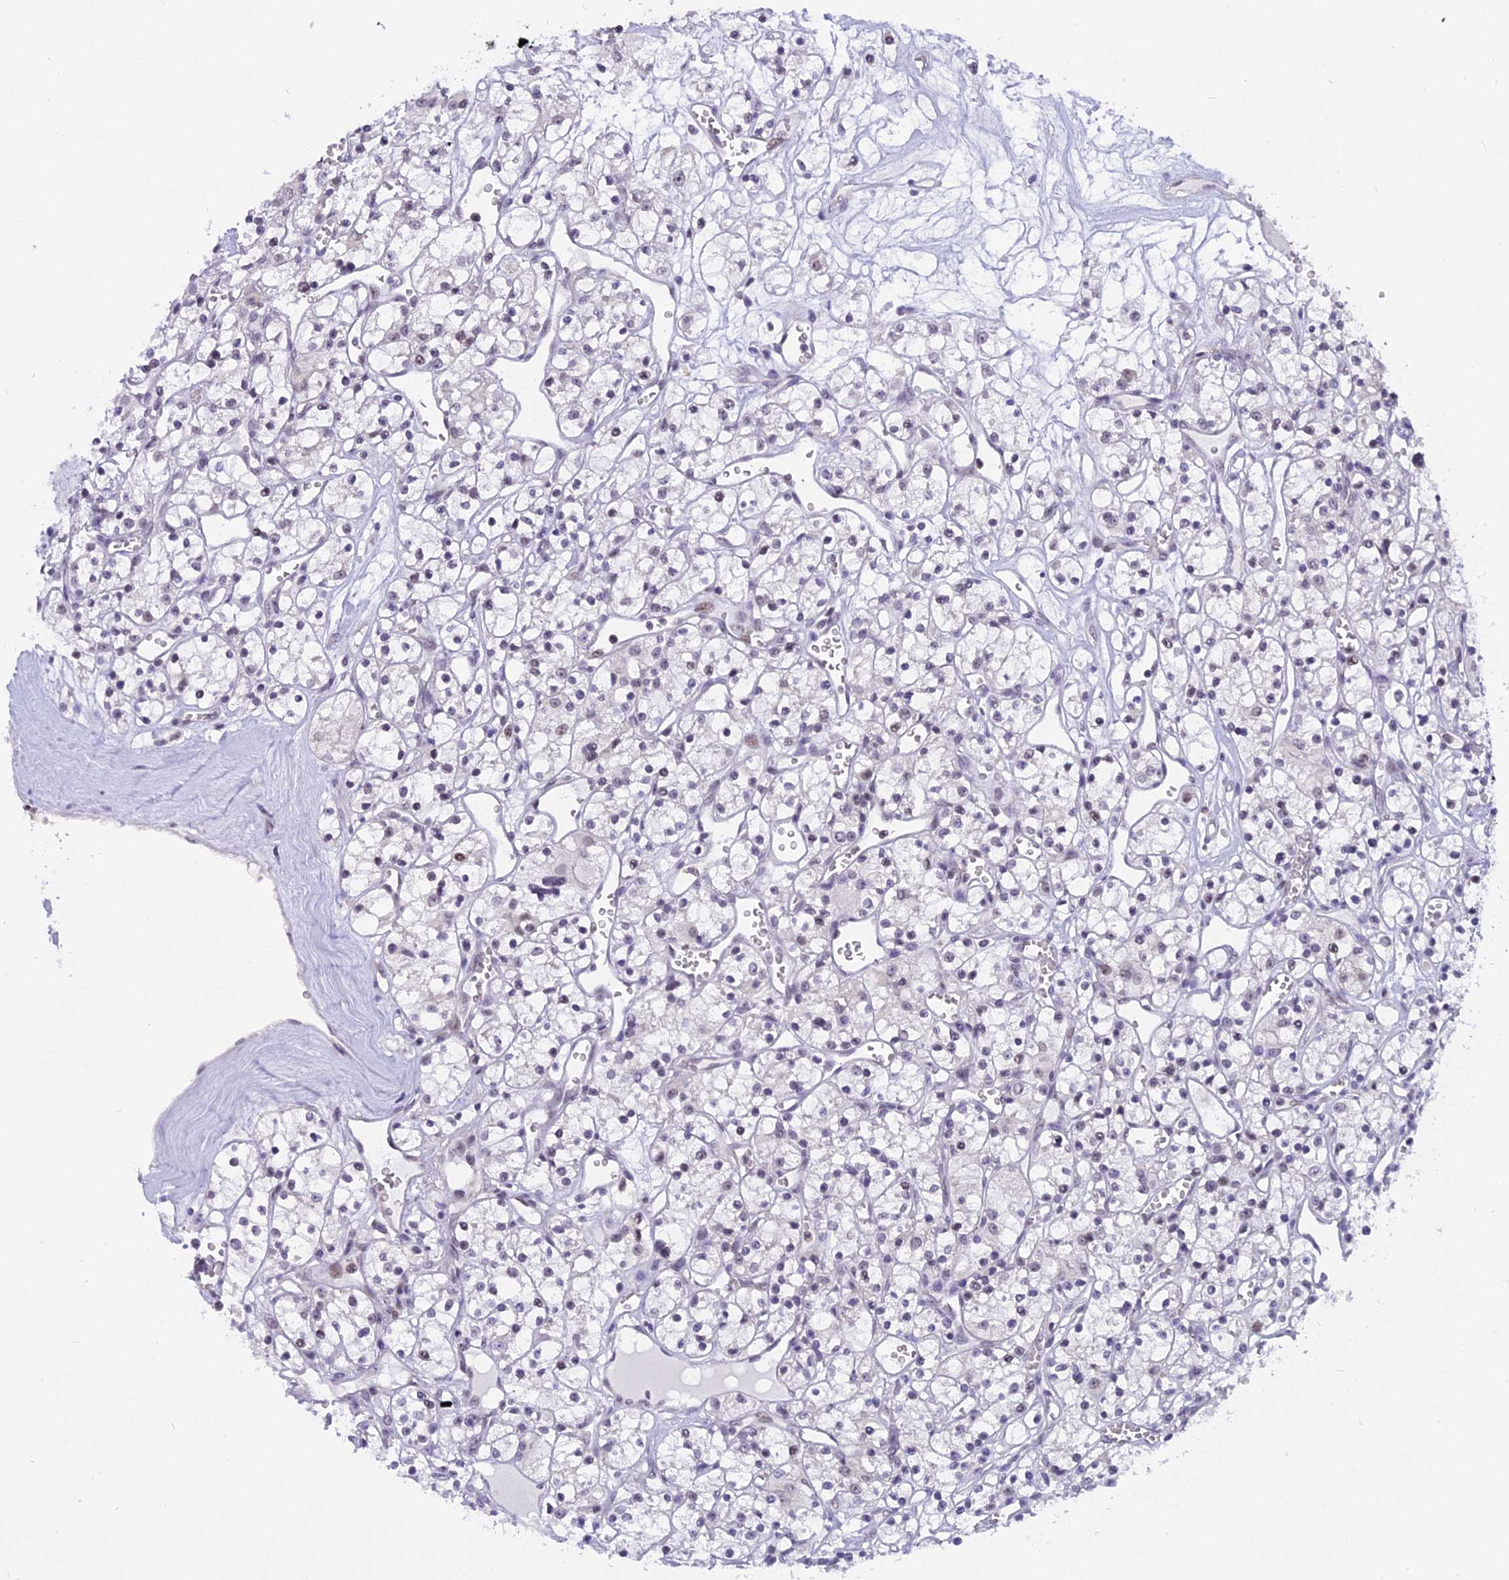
{"staining": {"intensity": "negative", "quantity": "none", "location": "none"}, "tissue": "renal cancer", "cell_type": "Tumor cells", "image_type": "cancer", "snomed": [{"axis": "morphology", "description": "Adenocarcinoma, NOS"}, {"axis": "topography", "description": "Kidney"}], "caption": "This is a histopathology image of immunohistochemistry staining of renal cancer (adenocarcinoma), which shows no staining in tumor cells.", "gene": "TADA3", "patient": {"sex": "female", "age": 59}}